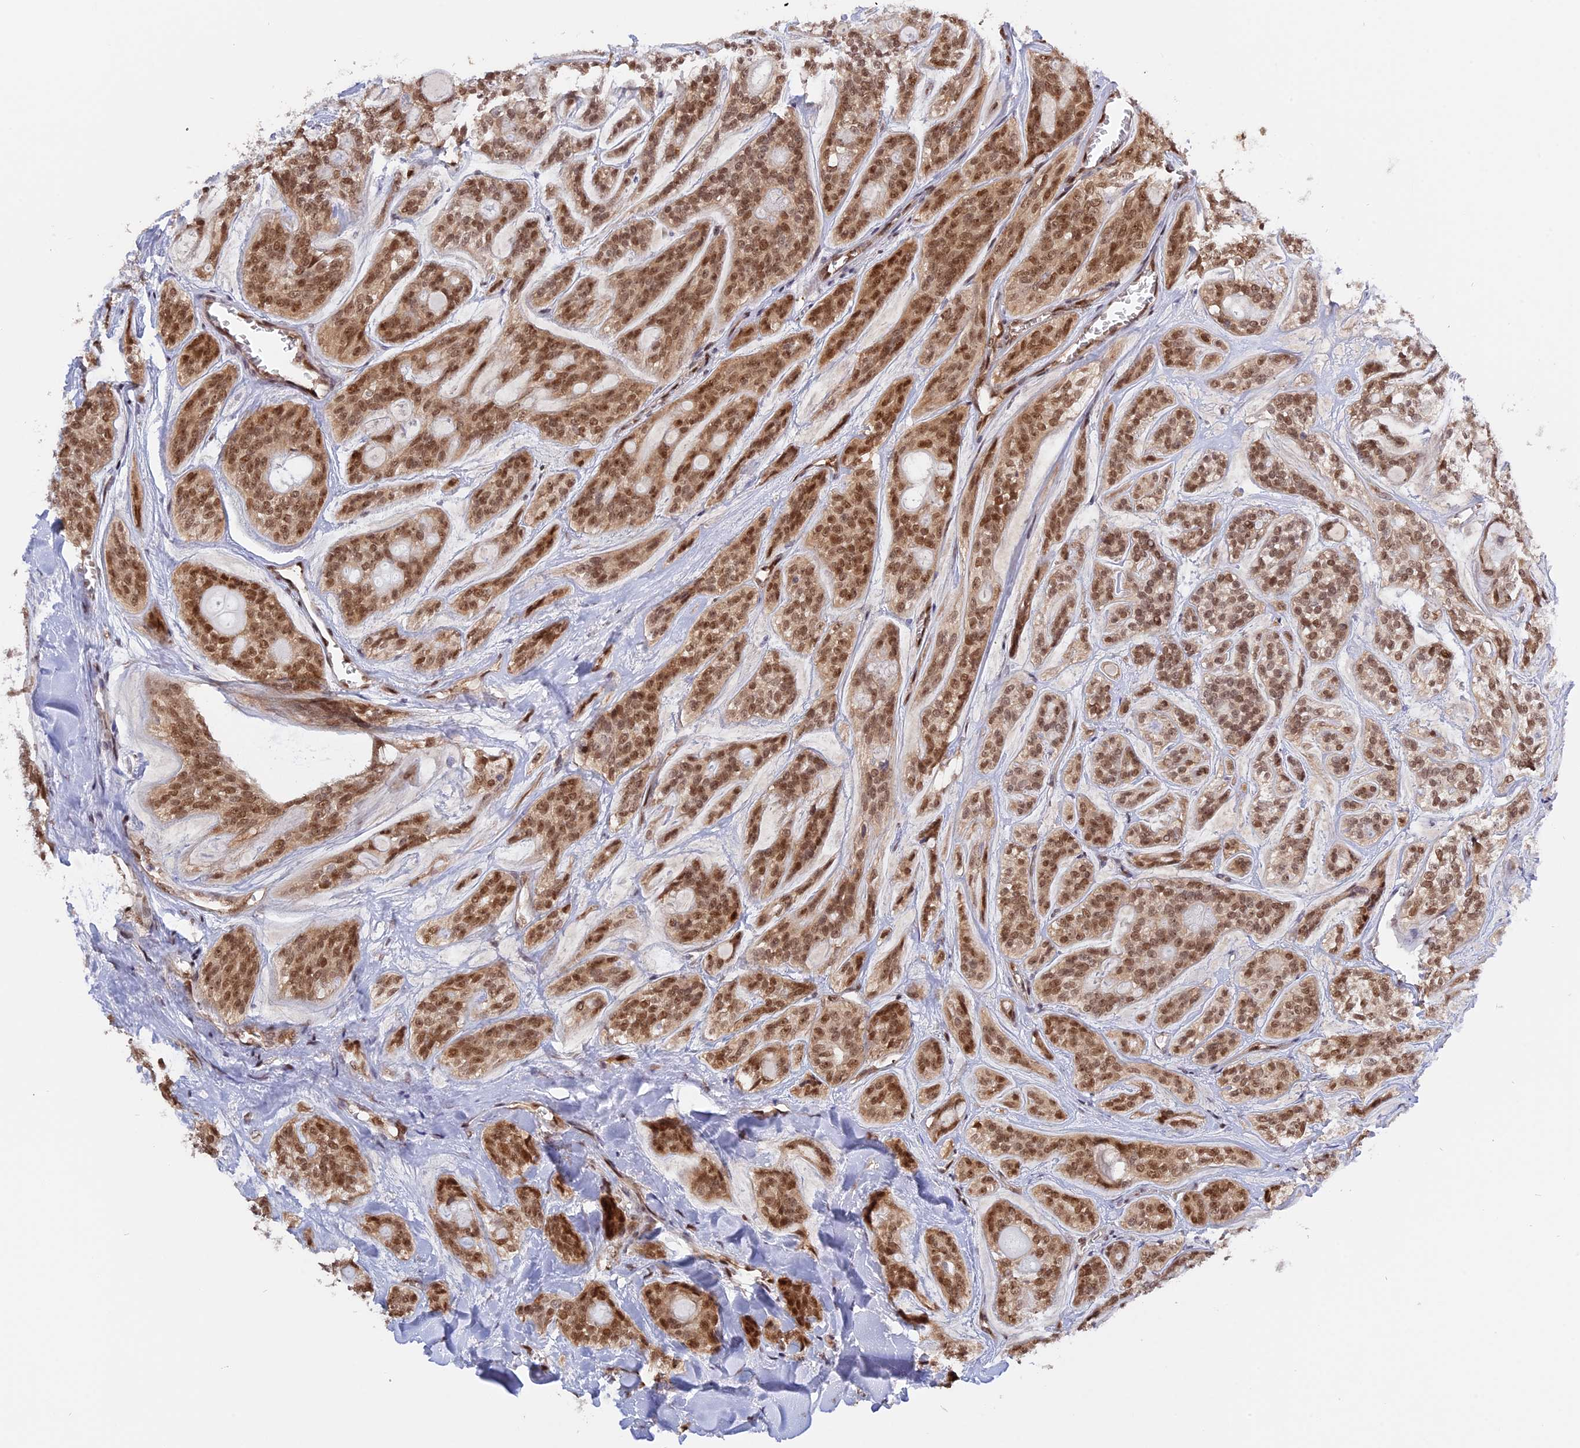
{"staining": {"intensity": "moderate", "quantity": ">75%", "location": "nuclear"}, "tissue": "head and neck cancer", "cell_type": "Tumor cells", "image_type": "cancer", "snomed": [{"axis": "morphology", "description": "Adenocarcinoma, NOS"}, {"axis": "topography", "description": "Head-Neck"}], "caption": "Adenocarcinoma (head and neck) stained with a protein marker displays moderate staining in tumor cells.", "gene": "ZNF428", "patient": {"sex": "male", "age": 66}}